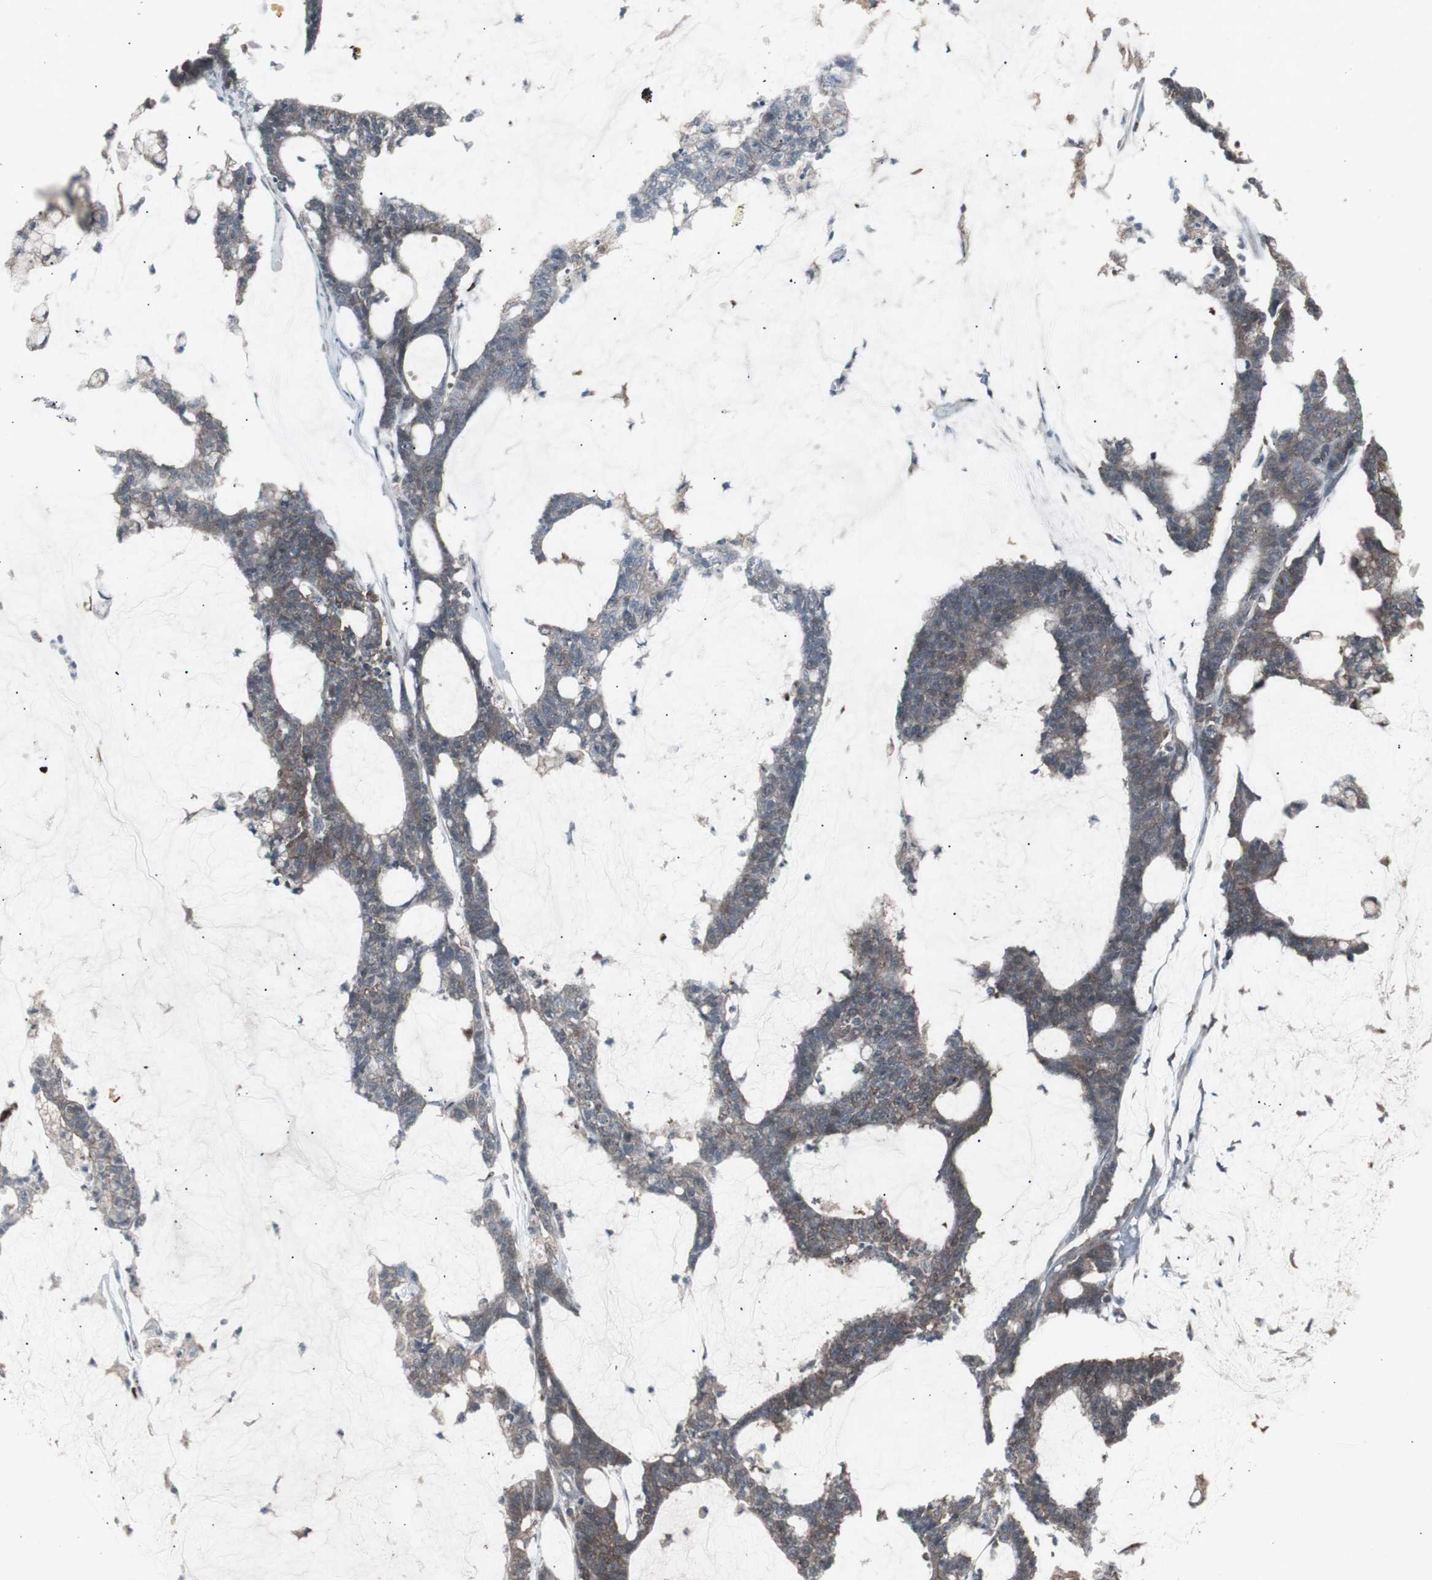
{"staining": {"intensity": "weak", "quantity": ">75%", "location": "cytoplasmic/membranous"}, "tissue": "colorectal cancer", "cell_type": "Tumor cells", "image_type": "cancer", "snomed": [{"axis": "morphology", "description": "Adenocarcinoma, NOS"}, {"axis": "topography", "description": "Colon"}], "caption": "Protein expression analysis of human colorectal adenocarcinoma reveals weak cytoplasmic/membranous expression in approximately >75% of tumor cells.", "gene": "SSTR2", "patient": {"sex": "female", "age": 84}}